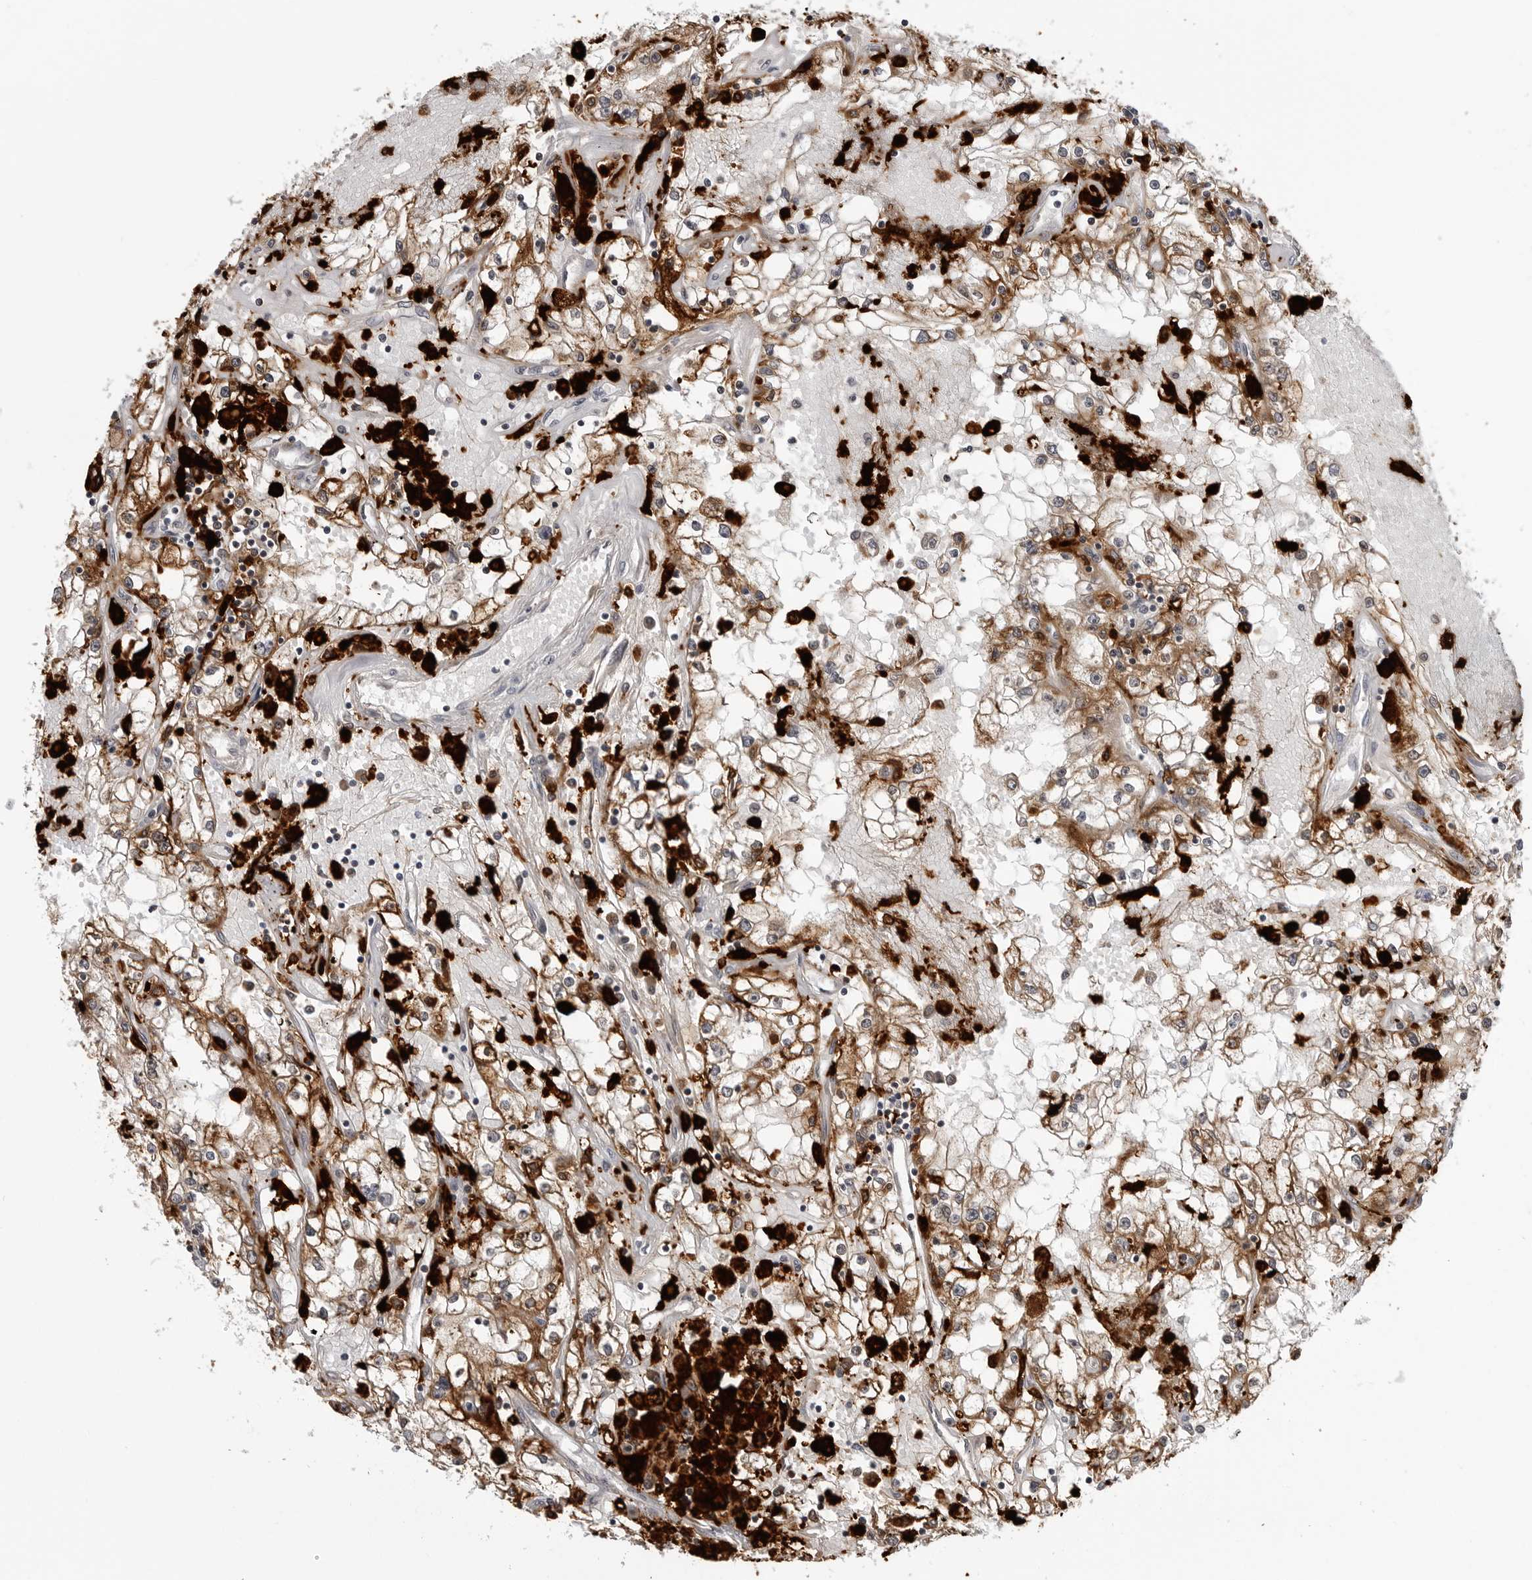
{"staining": {"intensity": "strong", "quantity": ">75%", "location": "cytoplasmic/membranous"}, "tissue": "renal cancer", "cell_type": "Tumor cells", "image_type": "cancer", "snomed": [{"axis": "morphology", "description": "Adenocarcinoma, NOS"}, {"axis": "topography", "description": "Kidney"}], "caption": "Brown immunohistochemical staining in human renal adenocarcinoma demonstrates strong cytoplasmic/membranous positivity in approximately >75% of tumor cells. The staining was performed using DAB to visualize the protein expression in brown, while the nuclei were stained in blue with hematoxylin (Magnification: 20x).", "gene": "CDK20", "patient": {"sex": "male", "age": 56}}